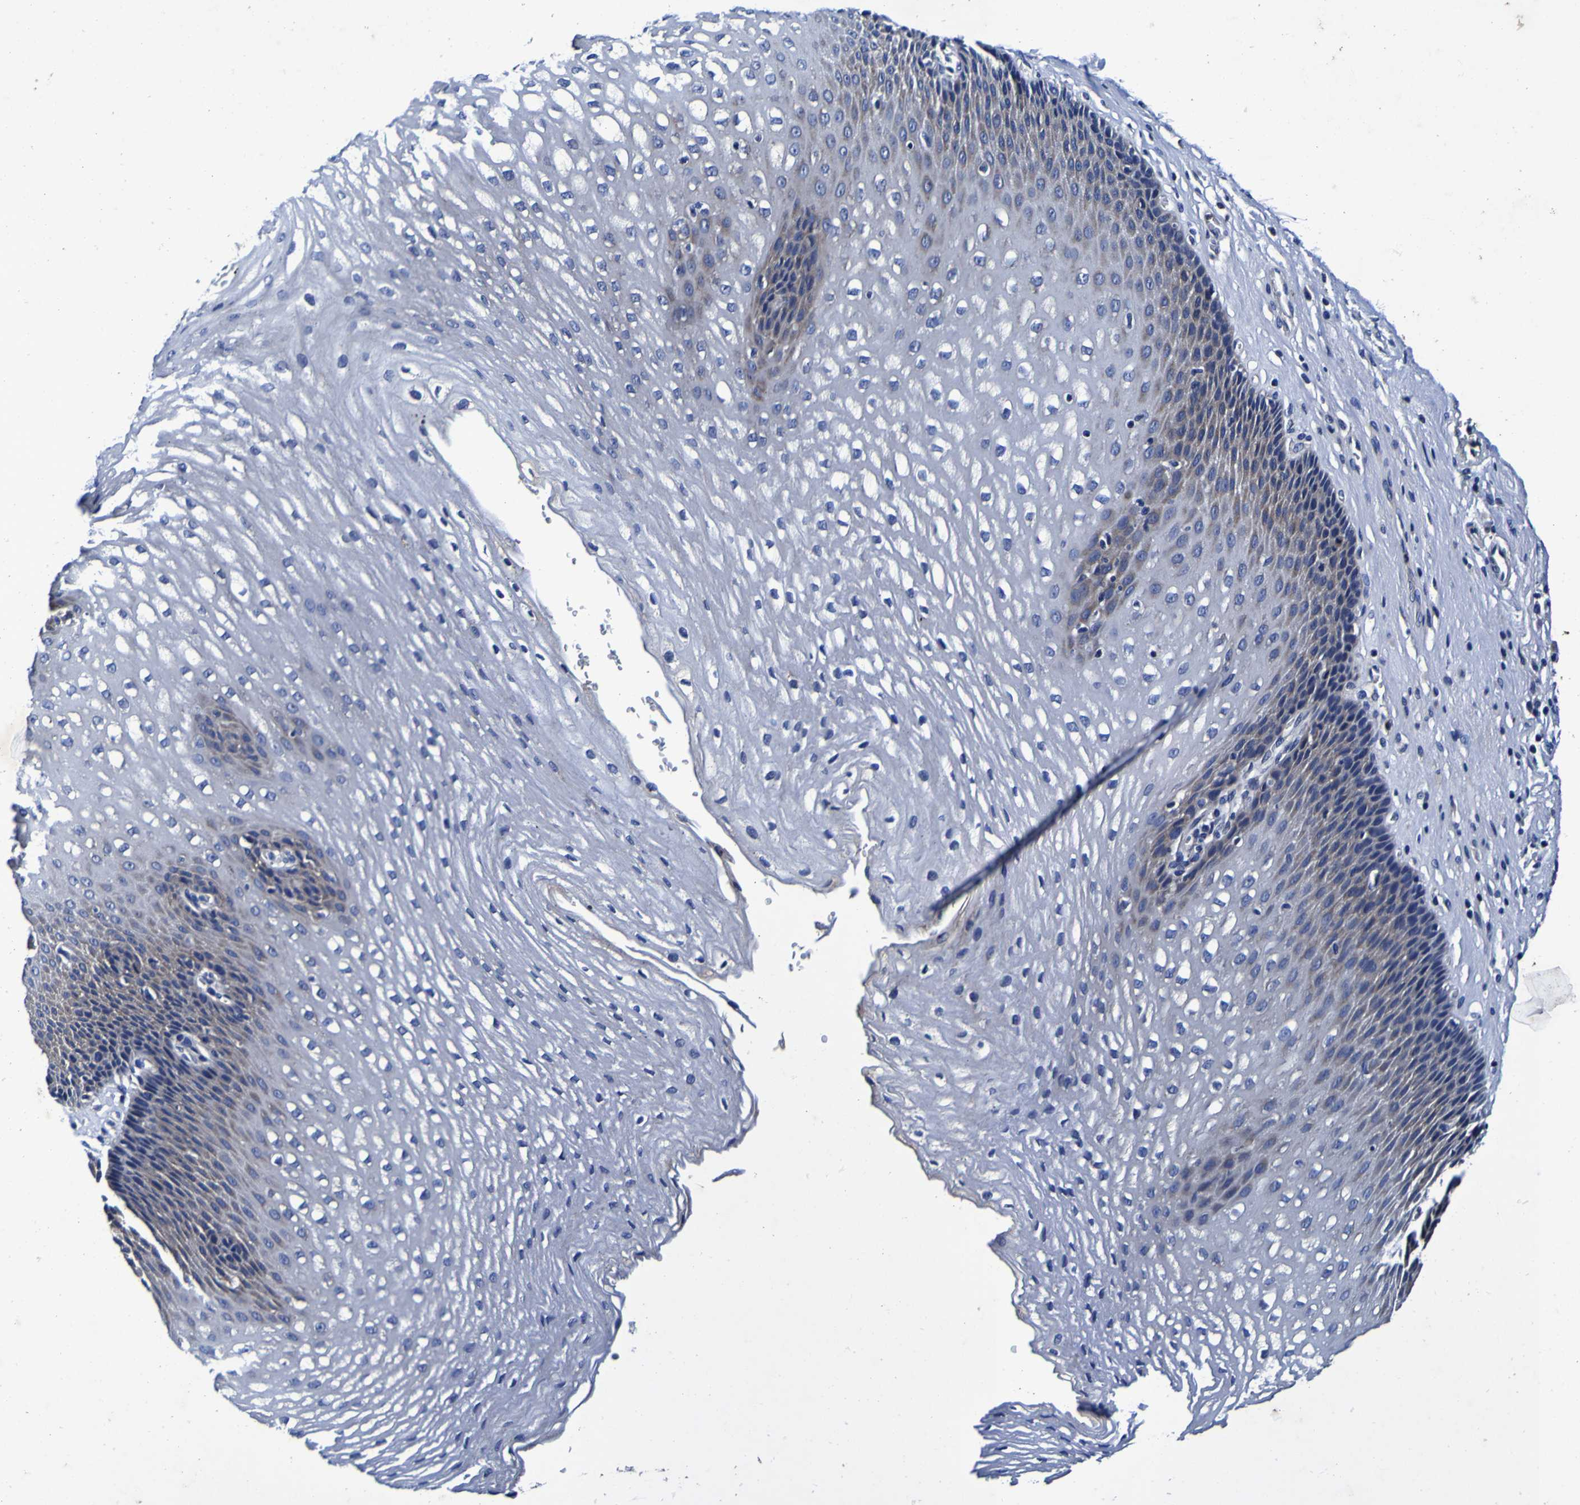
{"staining": {"intensity": "weak", "quantity": "<25%", "location": "cytoplasmic/membranous"}, "tissue": "esophagus", "cell_type": "Squamous epithelial cells", "image_type": "normal", "snomed": [{"axis": "morphology", "description": "Normal tissue, NOS"}, {"axis": "topography", "description": "Esophagus"}], "caption": "This is an IHC micrograph of normal esophagus. There is no expression in squamous epithelial cells.", "gene": "PANK4", "patient": {"sex": "male", "age": 48}}